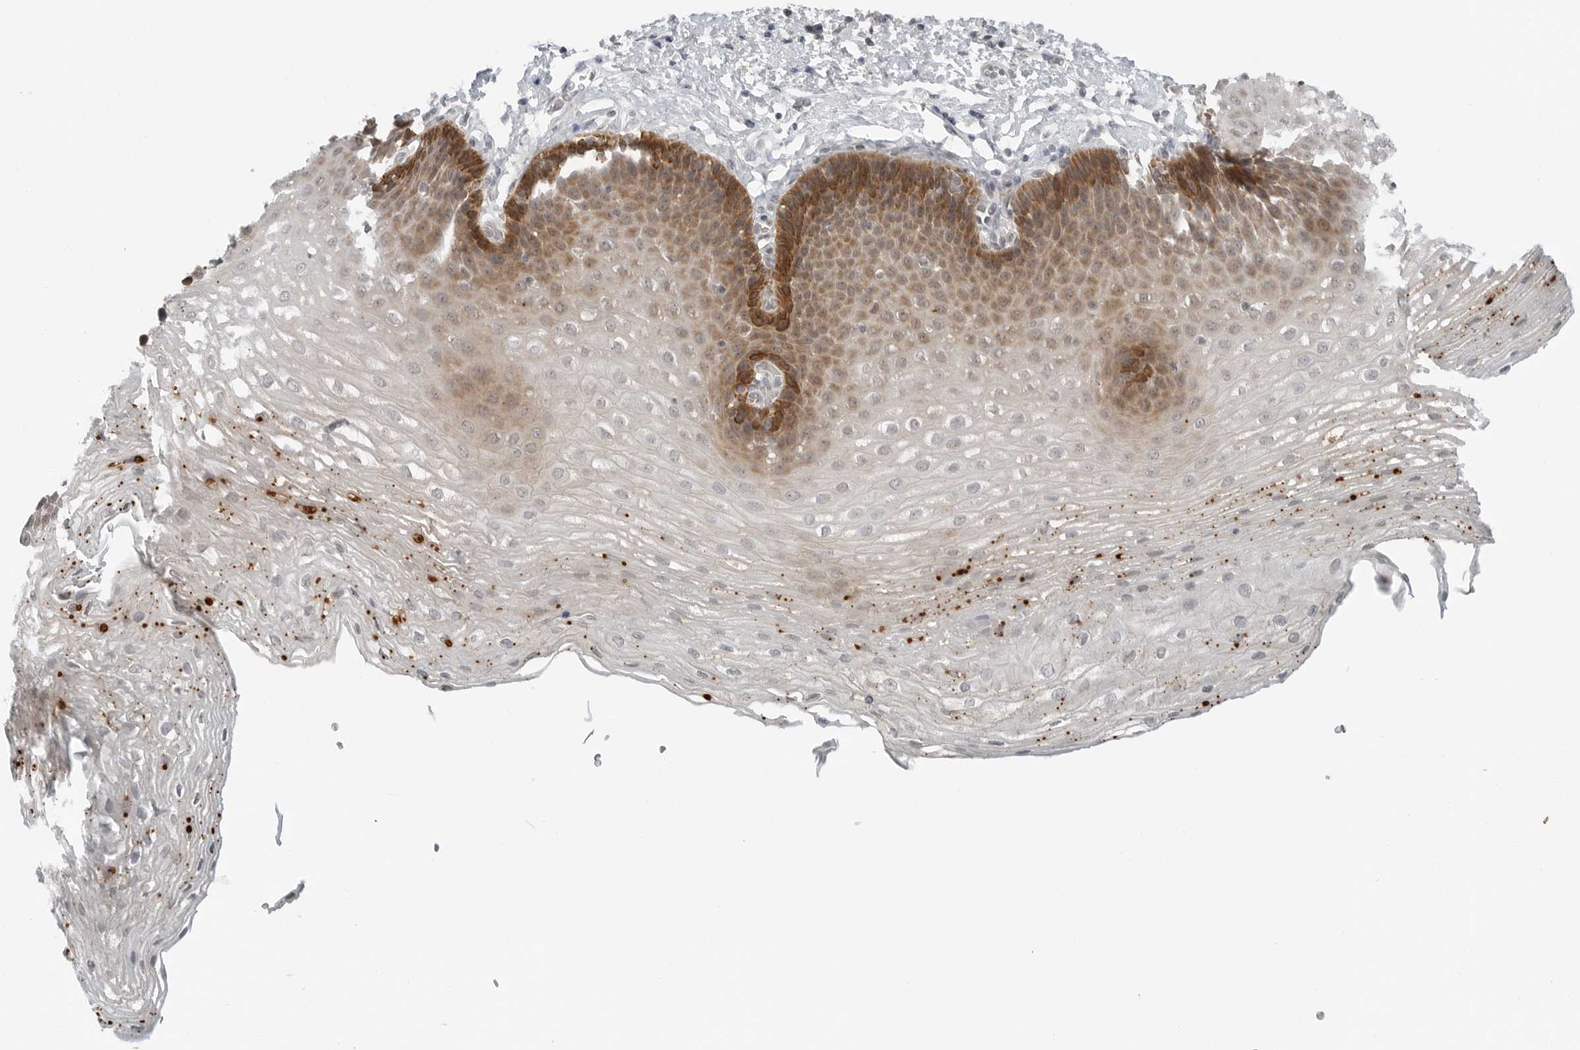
{"staining": {"intensity": "strong", "quantity": "25%-75%", "location": "cytoplasmic/membranous"}, "tissue": "esophagus", "cell_type": "Squamous epithelial cells", "image_type": "normal", "snomed": [{"axis": "morphology", "description": "Normal tissue, NOS"}, {"axis": "topography", "description": "Esophagus"}], "caption": "Normal esophagus was stained to show a protein in brown. There is high levels of strong cytoplasmic/membranous expression in approximately 25%-75% of squamous epithelial cells. (Stains: DAB in brown, nuclei in blue, Microscopy: brightfield microscopy at high magnification).", "gene": "FCRLB", "patient": {"sex": "female", "age": 66}}